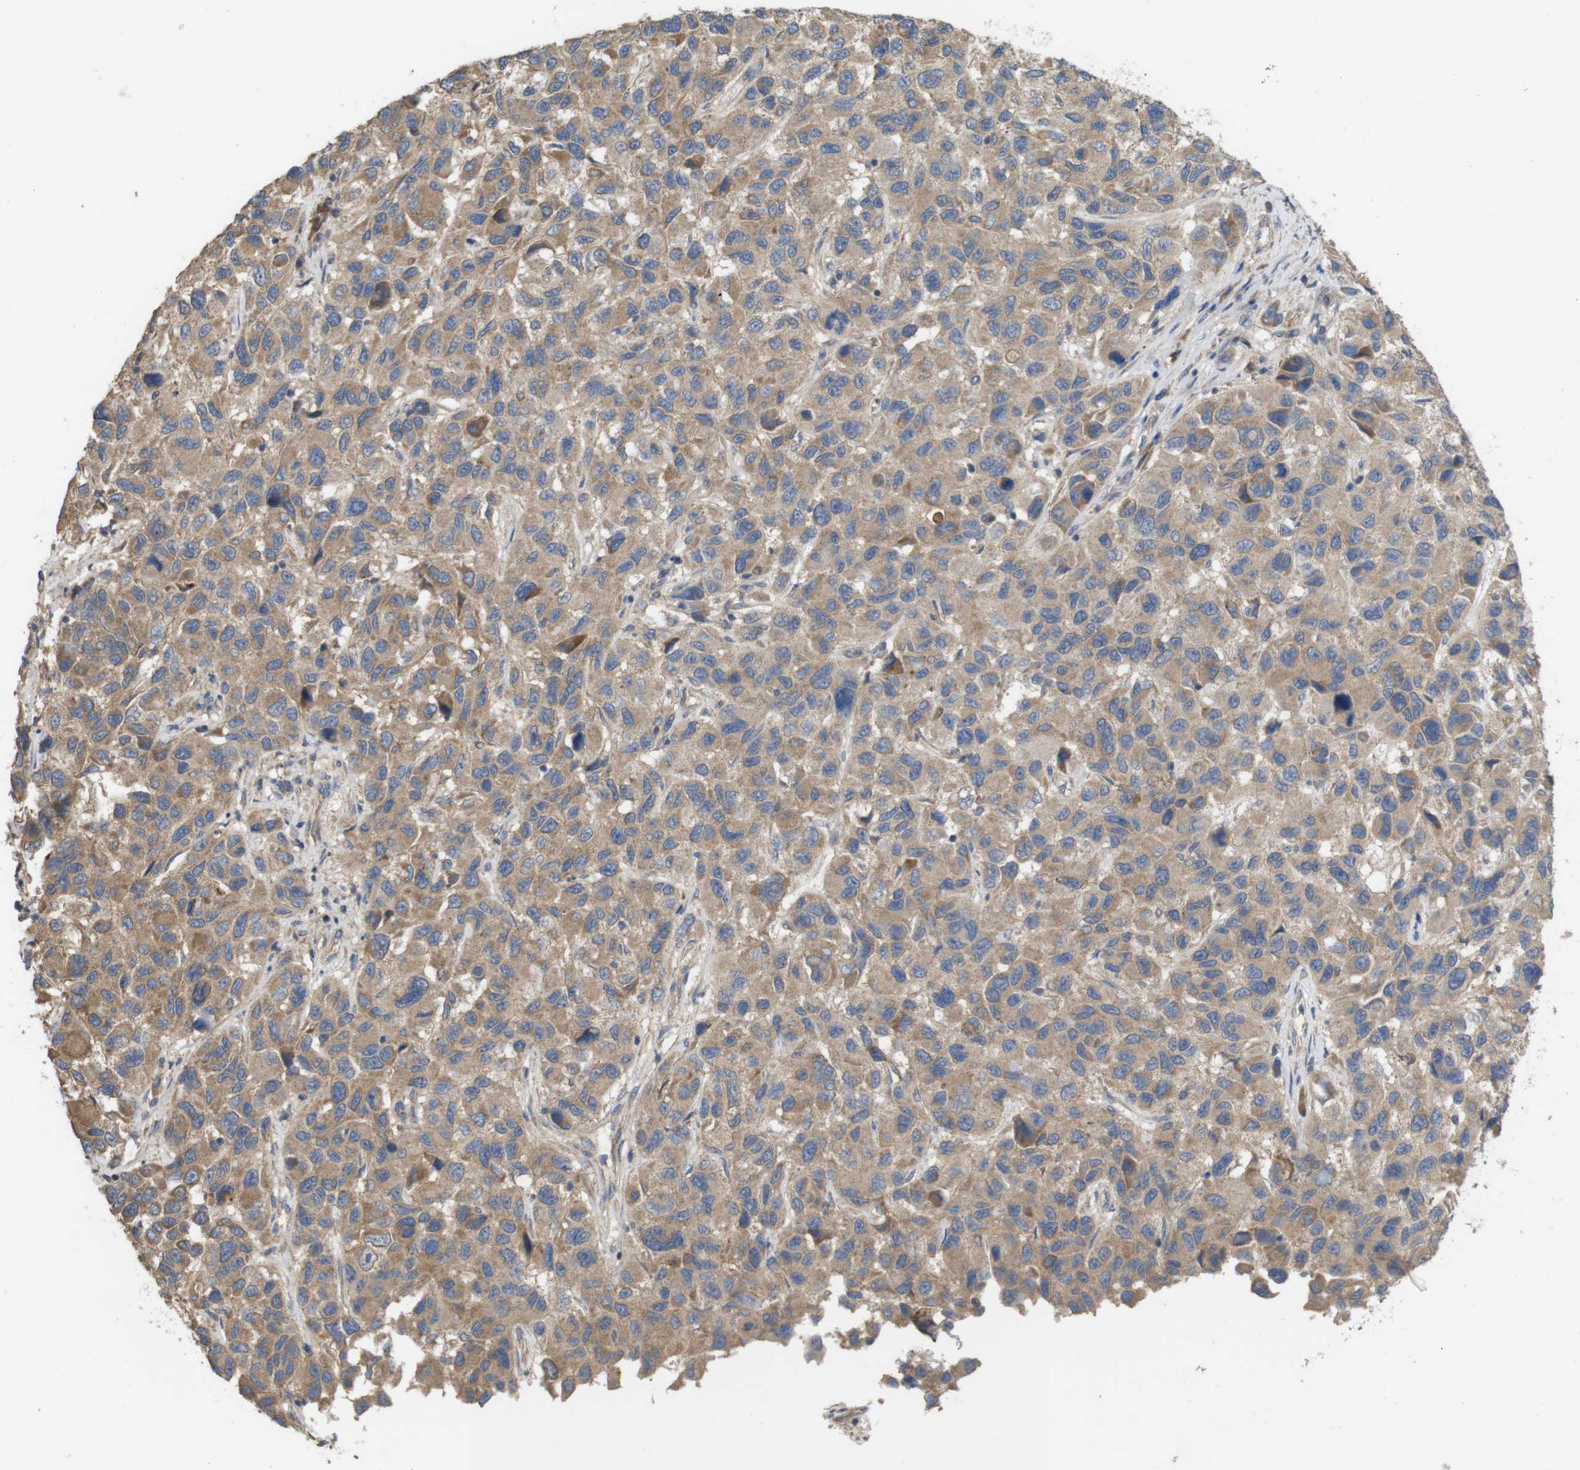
{"staining": {"intensity": "moderate", "quantity": ">75%", "location": "cytoplasmic/membranous"}, "tissue": "melanoma", "cell_type": "Tumor cells", "image_type": "cancer", "snomed": [{"axis": "morphology", "description": "Malignant melanoma, NOS"}, {"axis": "topography", "description": "Skin"}], "caption": "Immunohistochemistry (DAB (3,3'-diaminobenzidine)) staining of malignant melanoma reveals moderate cytoplasmic/membranous protein positivity in about >75% of tumor cells.", "gene": "KCNS3", "patient": {"sex": "male", "age": 53}}